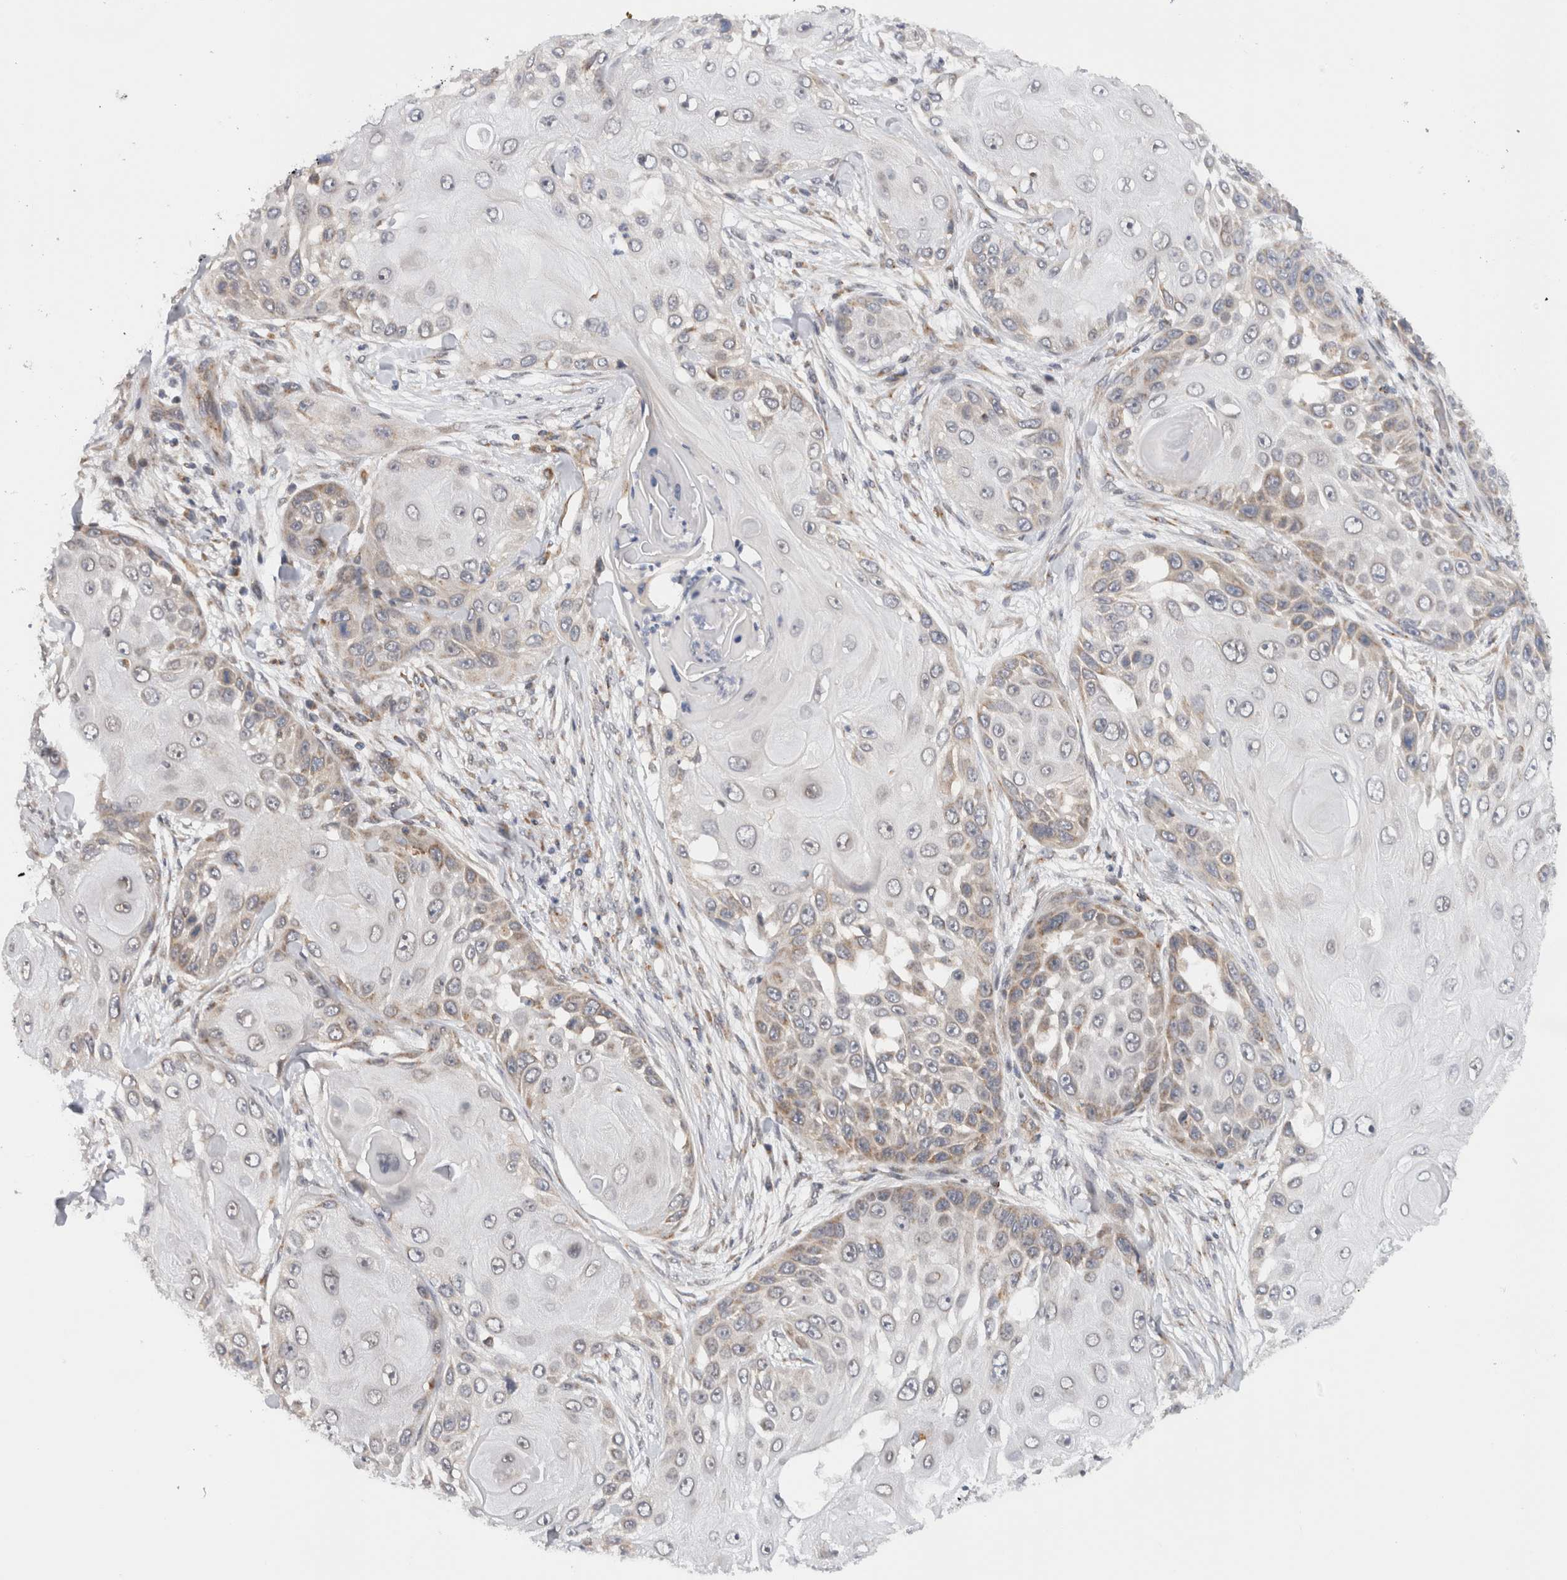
{"staining": {"intensity": "weak", "quantity": "25%-75%", "location": "cytoplasmic/membranous"}, "tissue": "skin cancer", "cell_type": "Tumor cells", "image_type": "cancer", "snomed": [{"axis": "morphology", "description": "Squamous cell carcinoma, NOS"}, {"axis": "topography", "description": "Skin"}], "caption": "Skin squamous cell carcinoma tissue displays weak cytoplasmic/membranous positivity in about 25%-75% of tumor cells, visualized by immunohistochemistry. (IHC, brightfield microscopy, high magnification).", "gene": "CMC2", "patient": {"sex": "female", "age": 44}}